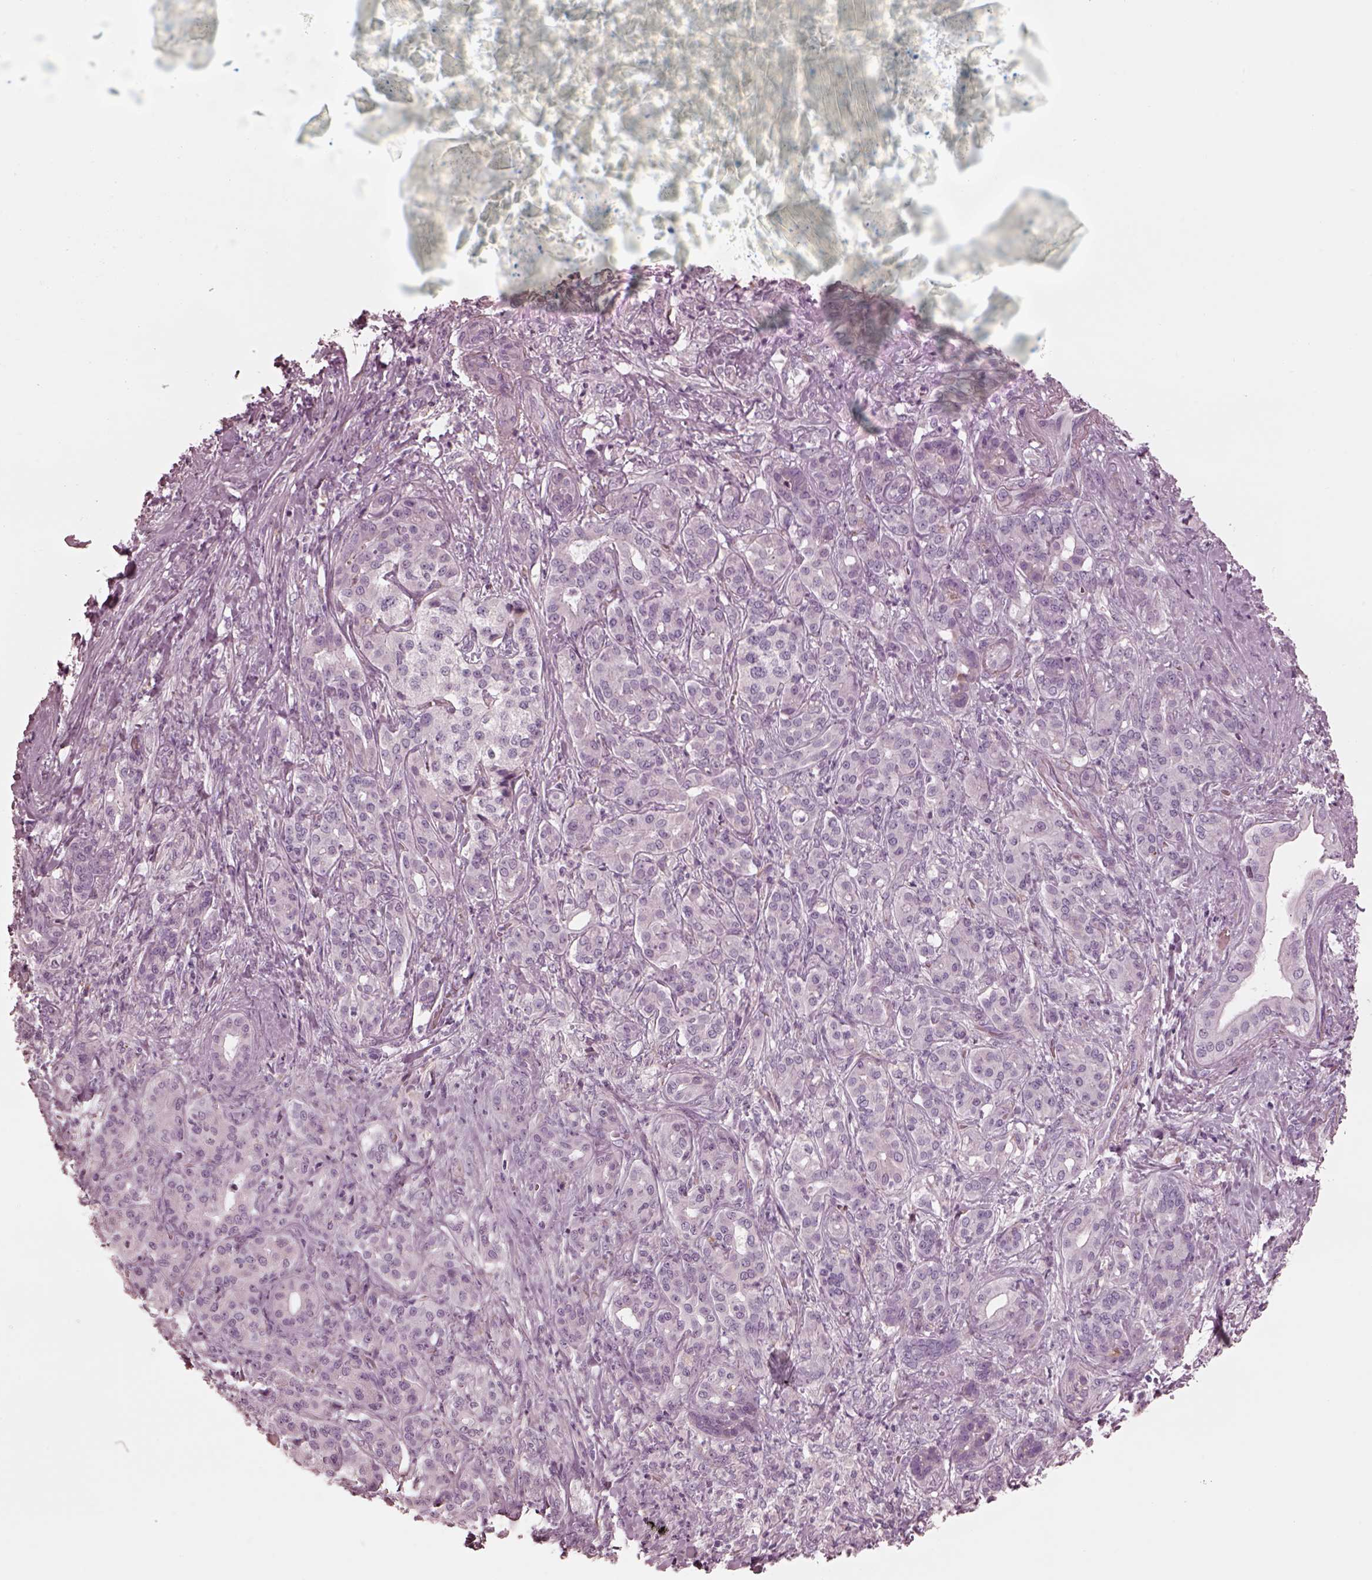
{"staining": {"intensity": "negative", "quantity": "none", "location": "none"}, "tissue": "pancreatic cancer", "cell_type": "Tumor cells", "image_type": "cancer", "snomed": [{"axis": "morphology", "description": "Normal tissue, NOS"}, {"axis": "morphology", "description": "Inflammation, NOS"}, {"axis": "morphology", "description": "Adenocarcinoma, NOS"}, {"axis": "topography", "description": "Pancreas"}], "caption": "Immunohistochemistry (IHC) histopathology image of human pancreatic cancer stained for a protein (brown), which displays no positivity in tumor cells. The staining was performed using DAB (3,3'-diaminobenzidine) to visualize the protein expression in brown, while the nuclei were stained in blue with hematoxylin (Magnification: 20x).", "gene": "CADM2", "patient": {"sex": "male", "age": 57}}